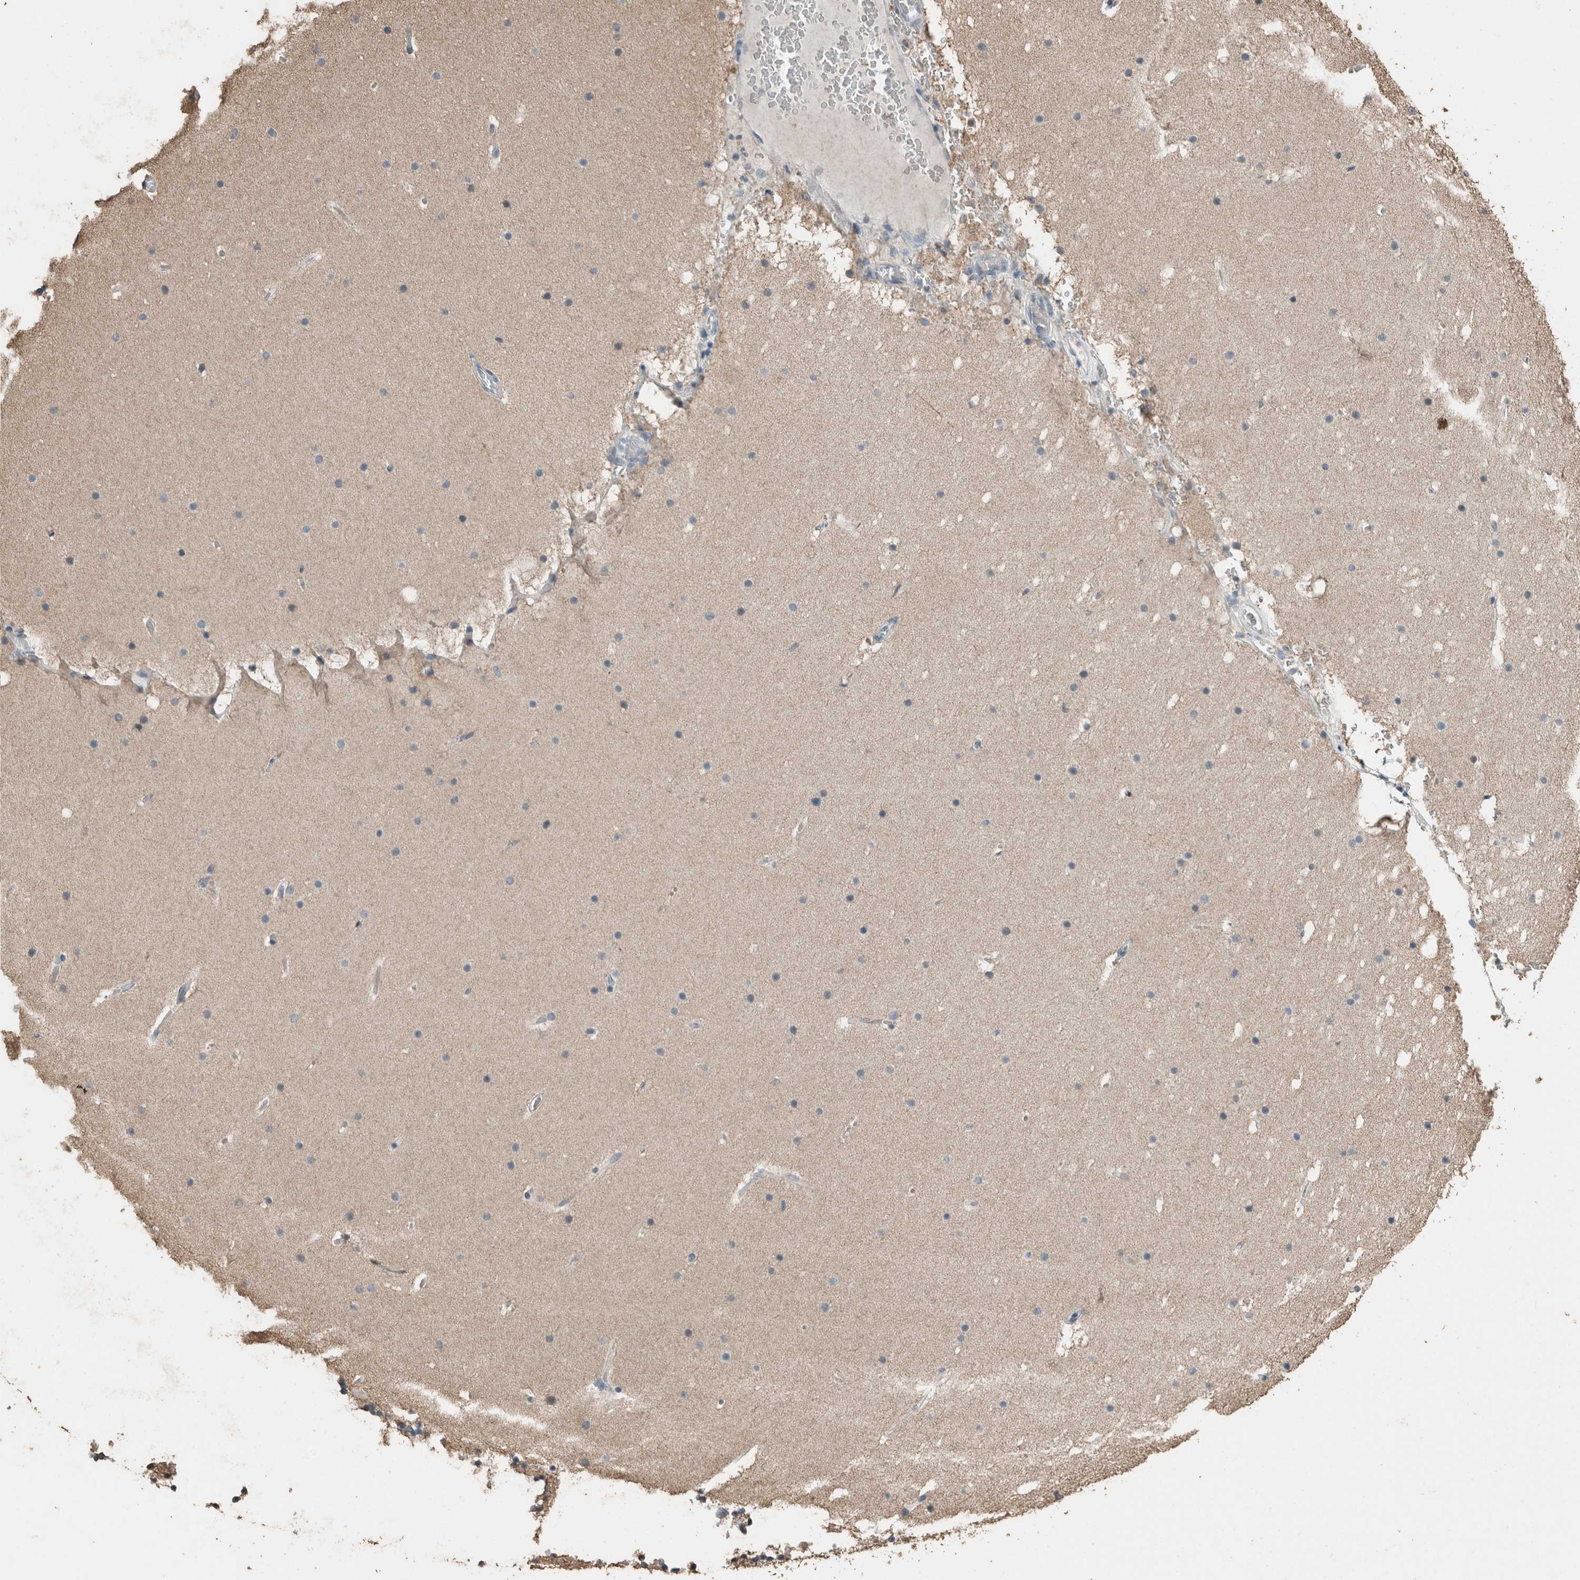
{"staining": {"intensity": "negative", "quantity": "none", "location": "none"}, "tissue": "cerebellum", "cell_type": "Cells in granular layer", "image_type": "normal", "snomed": [{"axis": "morphology", "description": "Normal tissue, NOS"}, {"axis": "topography", "description": "Cerebellum"}], "caption": "This is an immunohistochemistry histopathology image of benign cerebellum. There is no positivity in cells in granular layer.", "gene": "ACVR2B", "patient": {"sex": "male", "age": 57}}